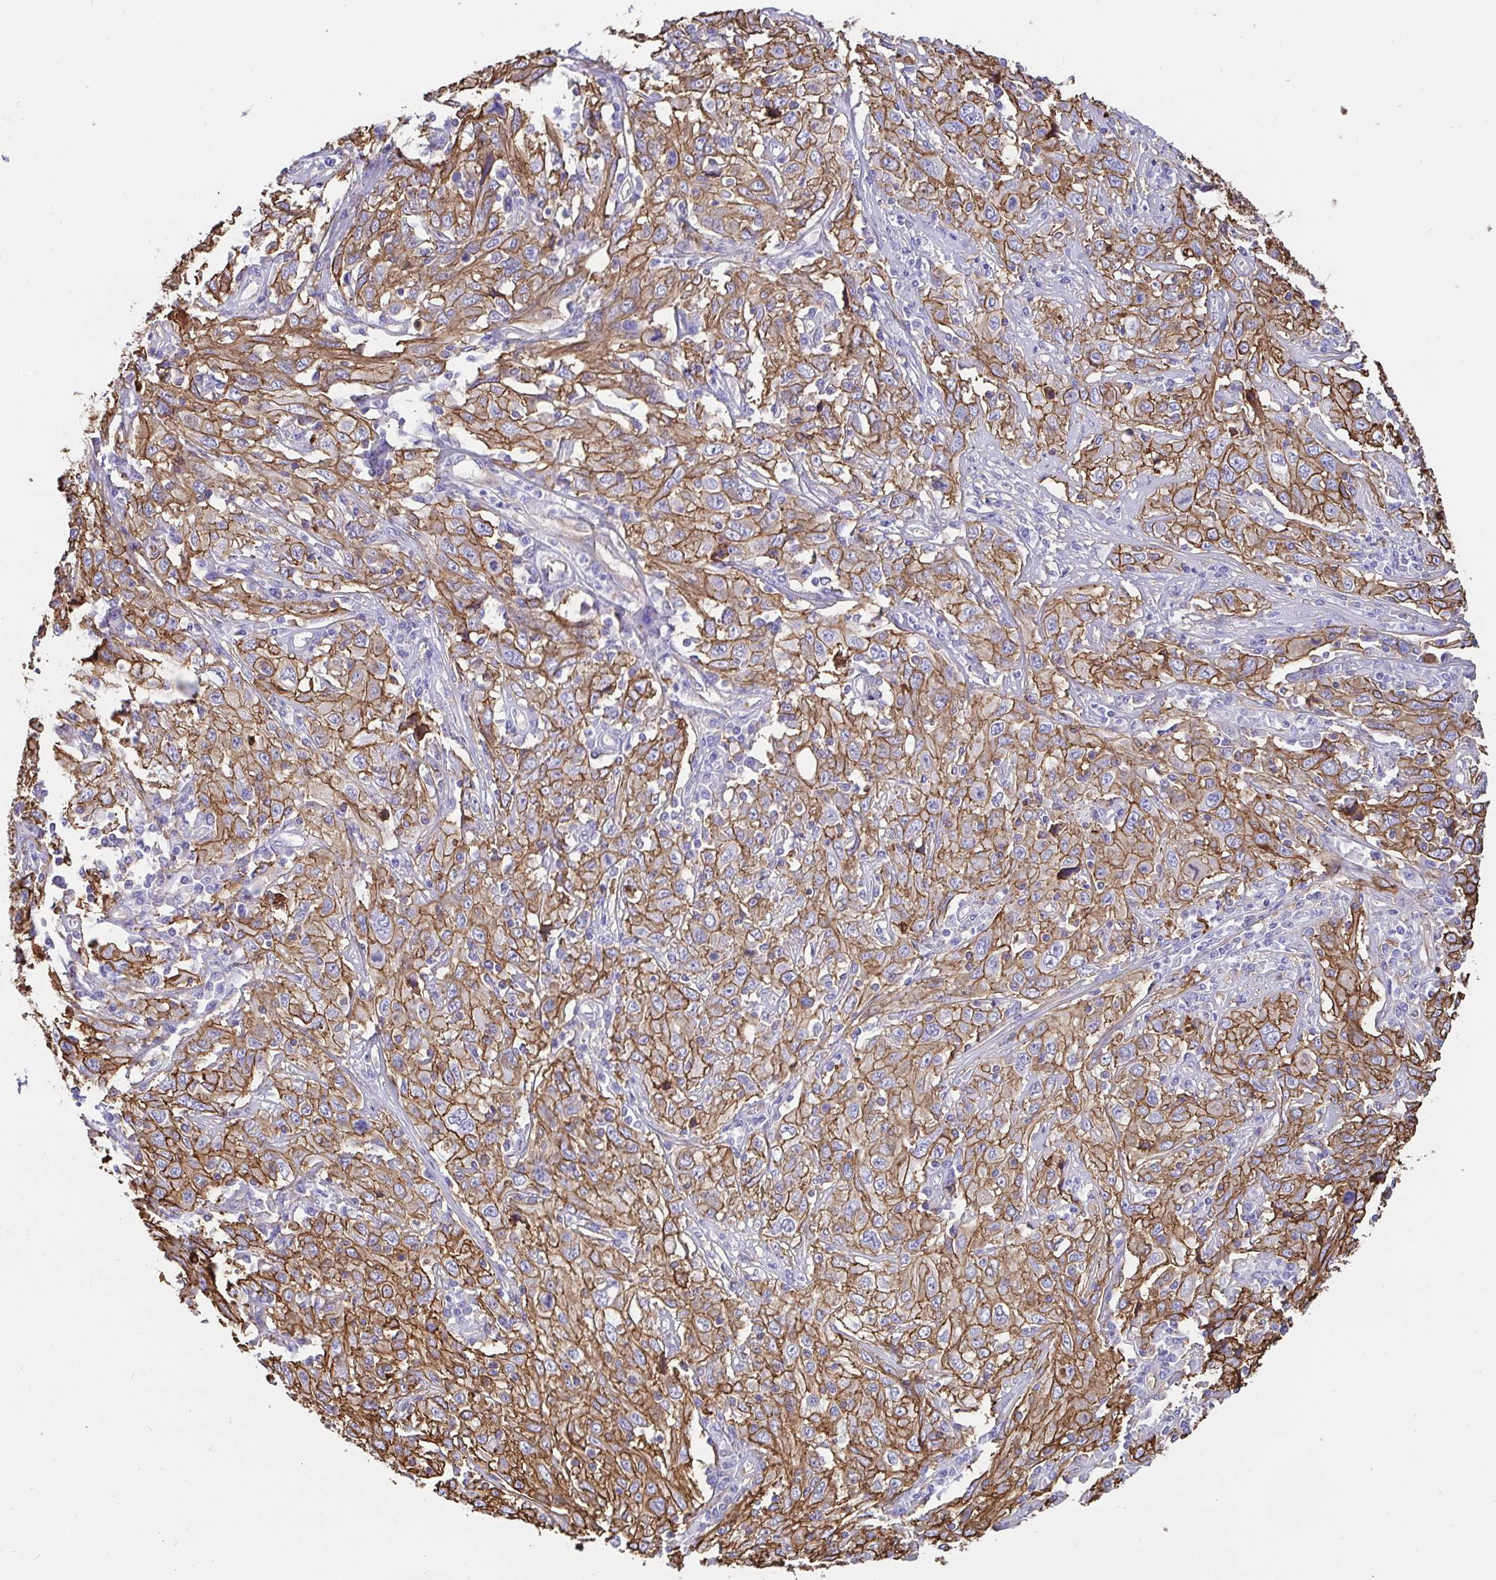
{"staining": {"intensity": "moderate", "quantity": ">75%", "location": "cytoplasmic/membranous"}, "tissue": "cervical cancer", "cell_type": "Tumor cells", "image_type": "cancer", "snomed": [{"axis": "morphology", "description": "Squamous cell carcinoma, NOS"}, {"axis": "topography", "description": "Cervix"}], "caption": "A brown stain highlights moderate cytoplasmic/membranous staining of a protein in cervical cancer (squamous cell carcinoma) tumor cells.", "gene": "ANXA2", "patient": {"sex": "female", "age": 46}}